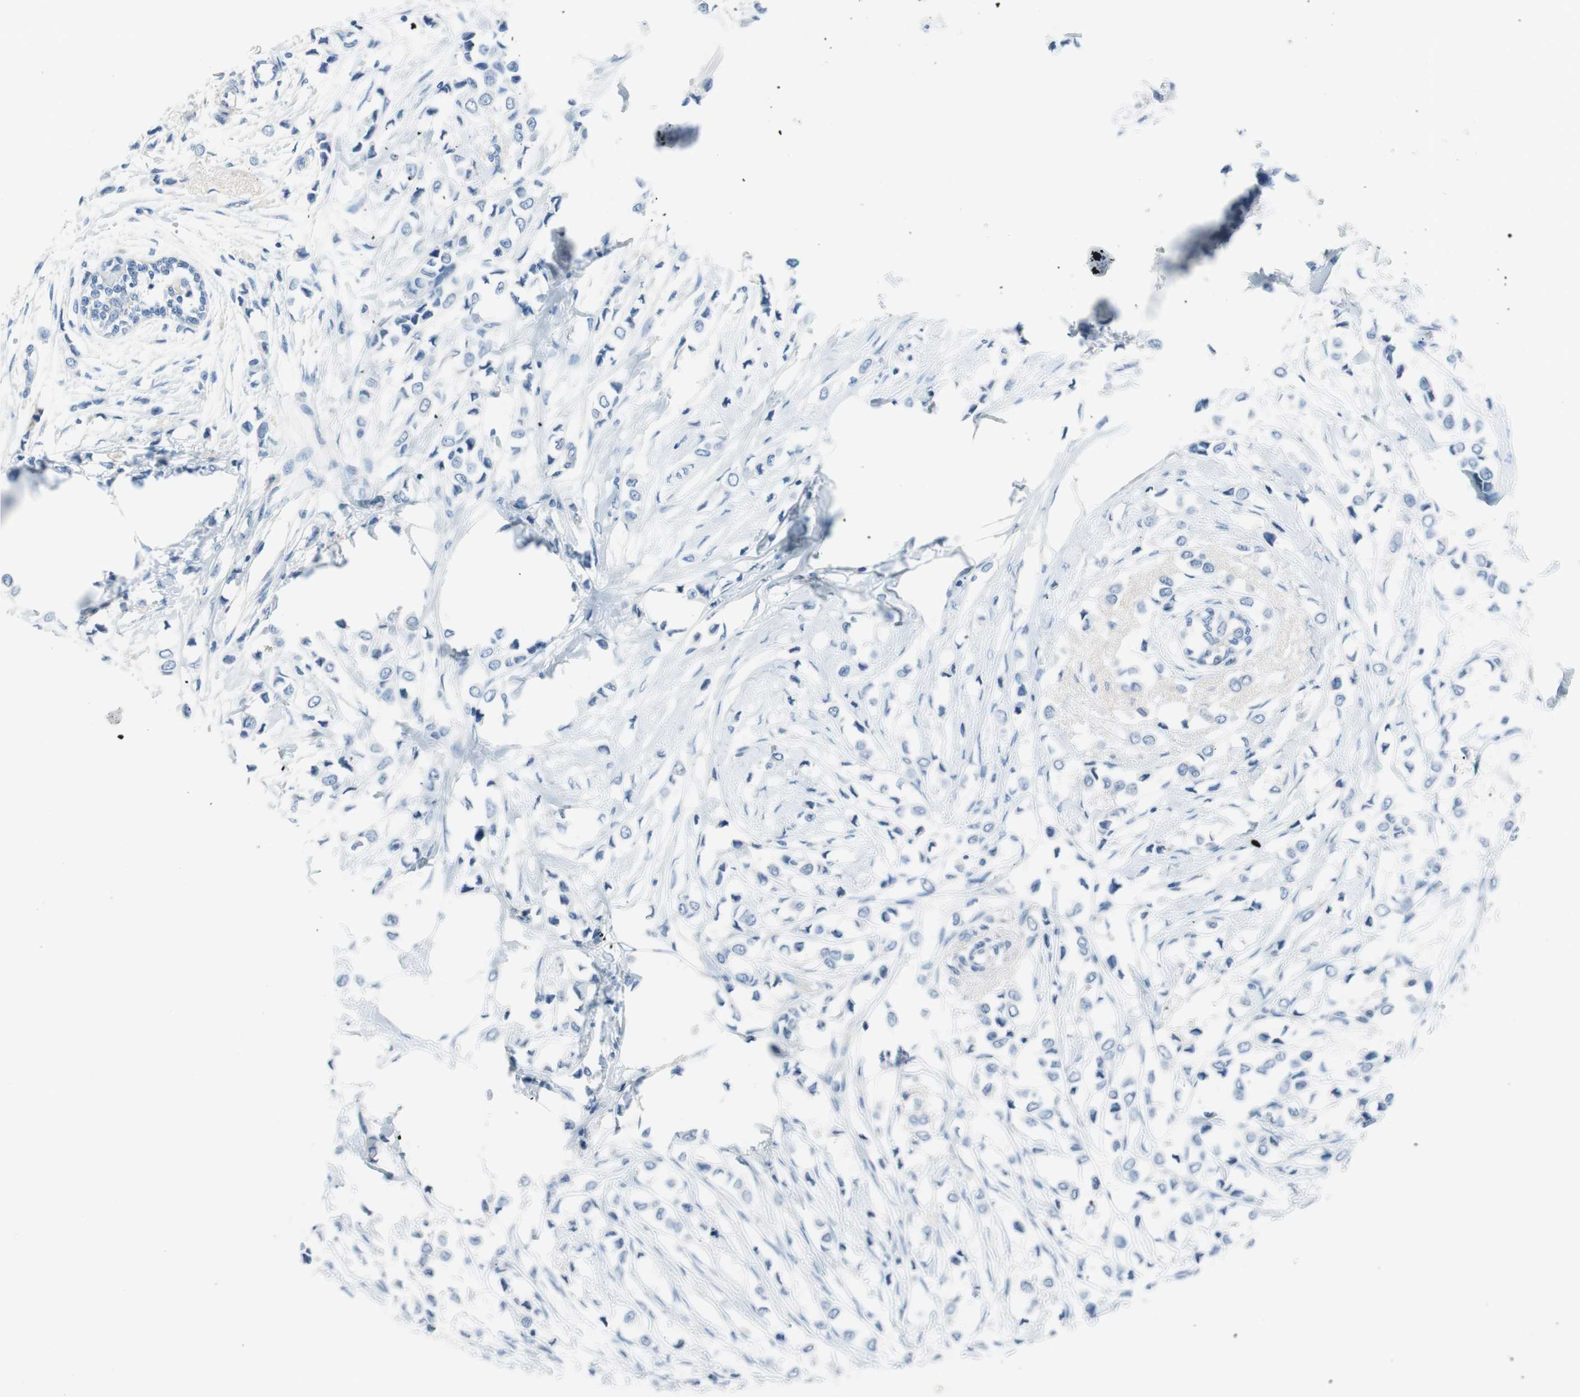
{"staining": {"intensity": "negative", "quantity": "none", "location": "none"}, "tissue": "breast cancer", "cell_type": "Tumor cells", "image_type": "cancer", "snomed": [{"axis": "morphology", "description": "Lobular carcinoma"}, {"axis": "topography", "description": "Breast"}], "caption": "The photomicrograph displays no significant positivity in tumor cells of breast cancer (lobular carcinoma).", "gene": "EVA1A", "patient": {"sex": "female", "age": 51}}